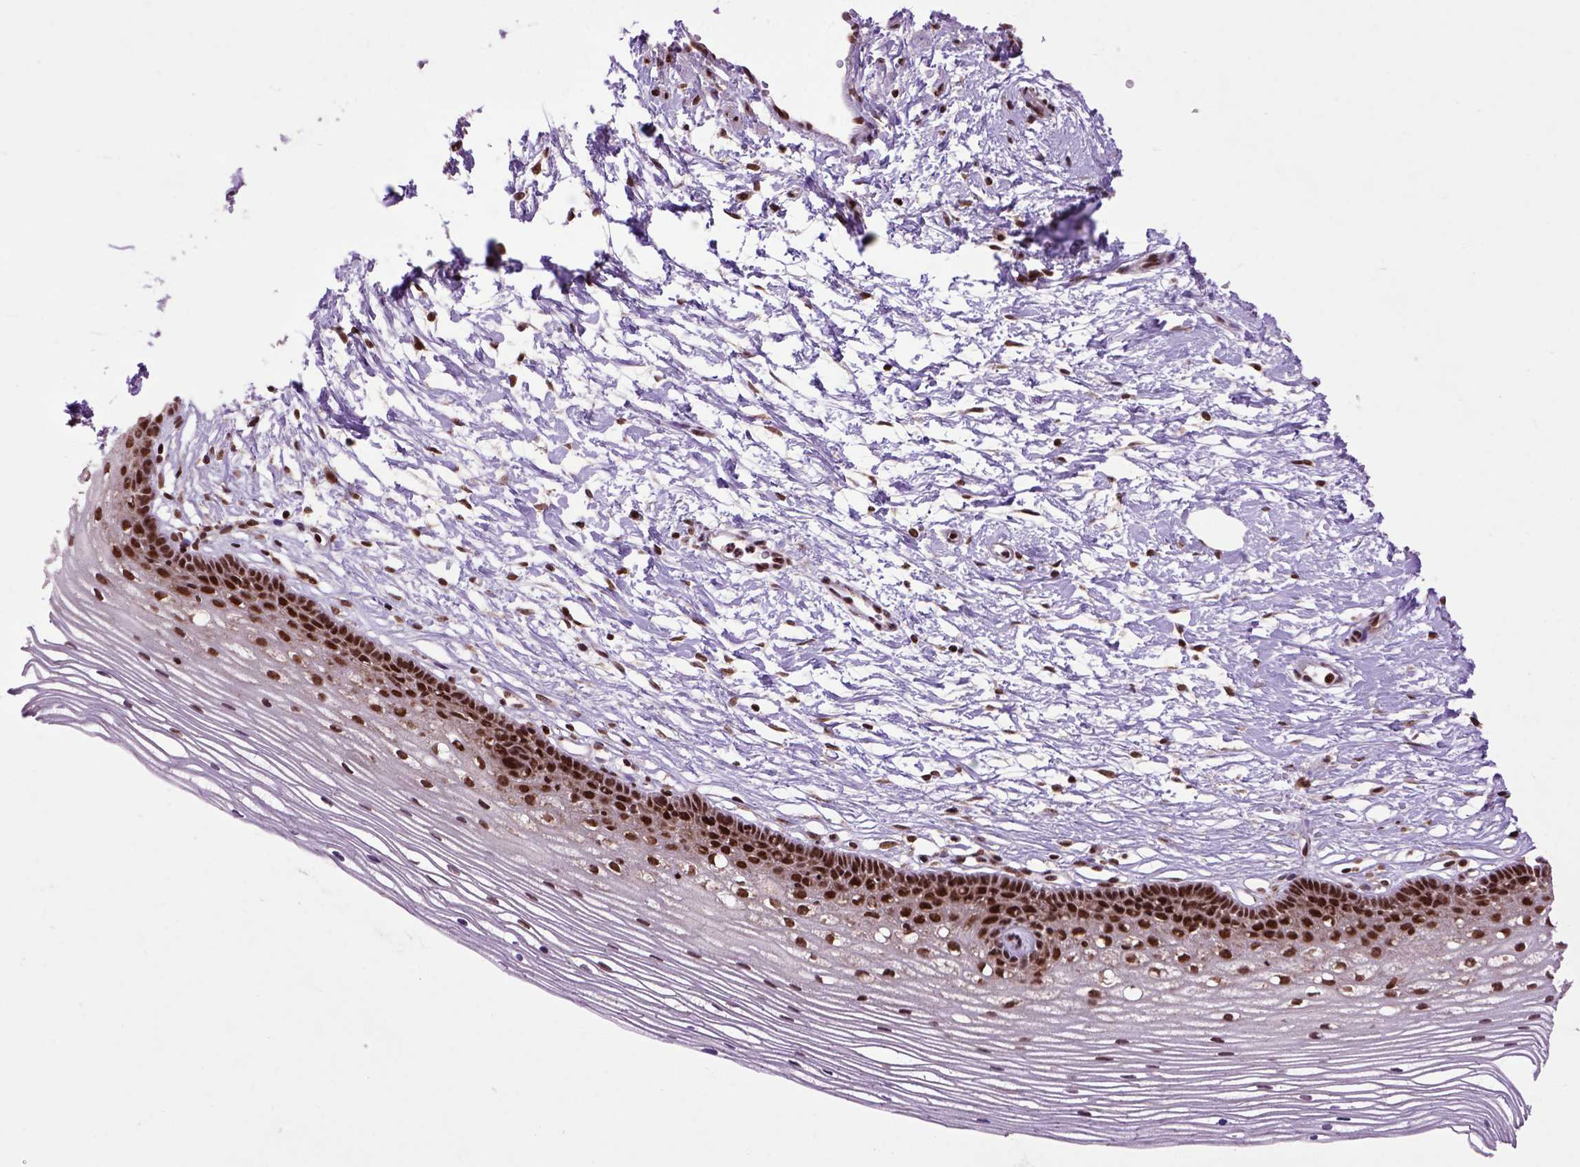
{"staining": {"intensity": "moderate", "quantity": ">75%", "location": "nuclear"}, "tissue": "cervix", "cell_type": "Glandular cells", "image_type": "normal", "snomed": [{"axis": "morphology", "description": "Normal tissue, NOS"}, {"axis": "topography", "description": "Cervix"}], "caption": "An immunohistochemistry photomicrograph of unremarkable tissue is shown. Protein staining in brown highlights moderate nuclear positivity in cervix within glandular cells. Ihc stains the protein of interest in brown and the nuclei are stained blue.", "gene": "CELF1", "patient": {"sex": "female", "age": 40}}